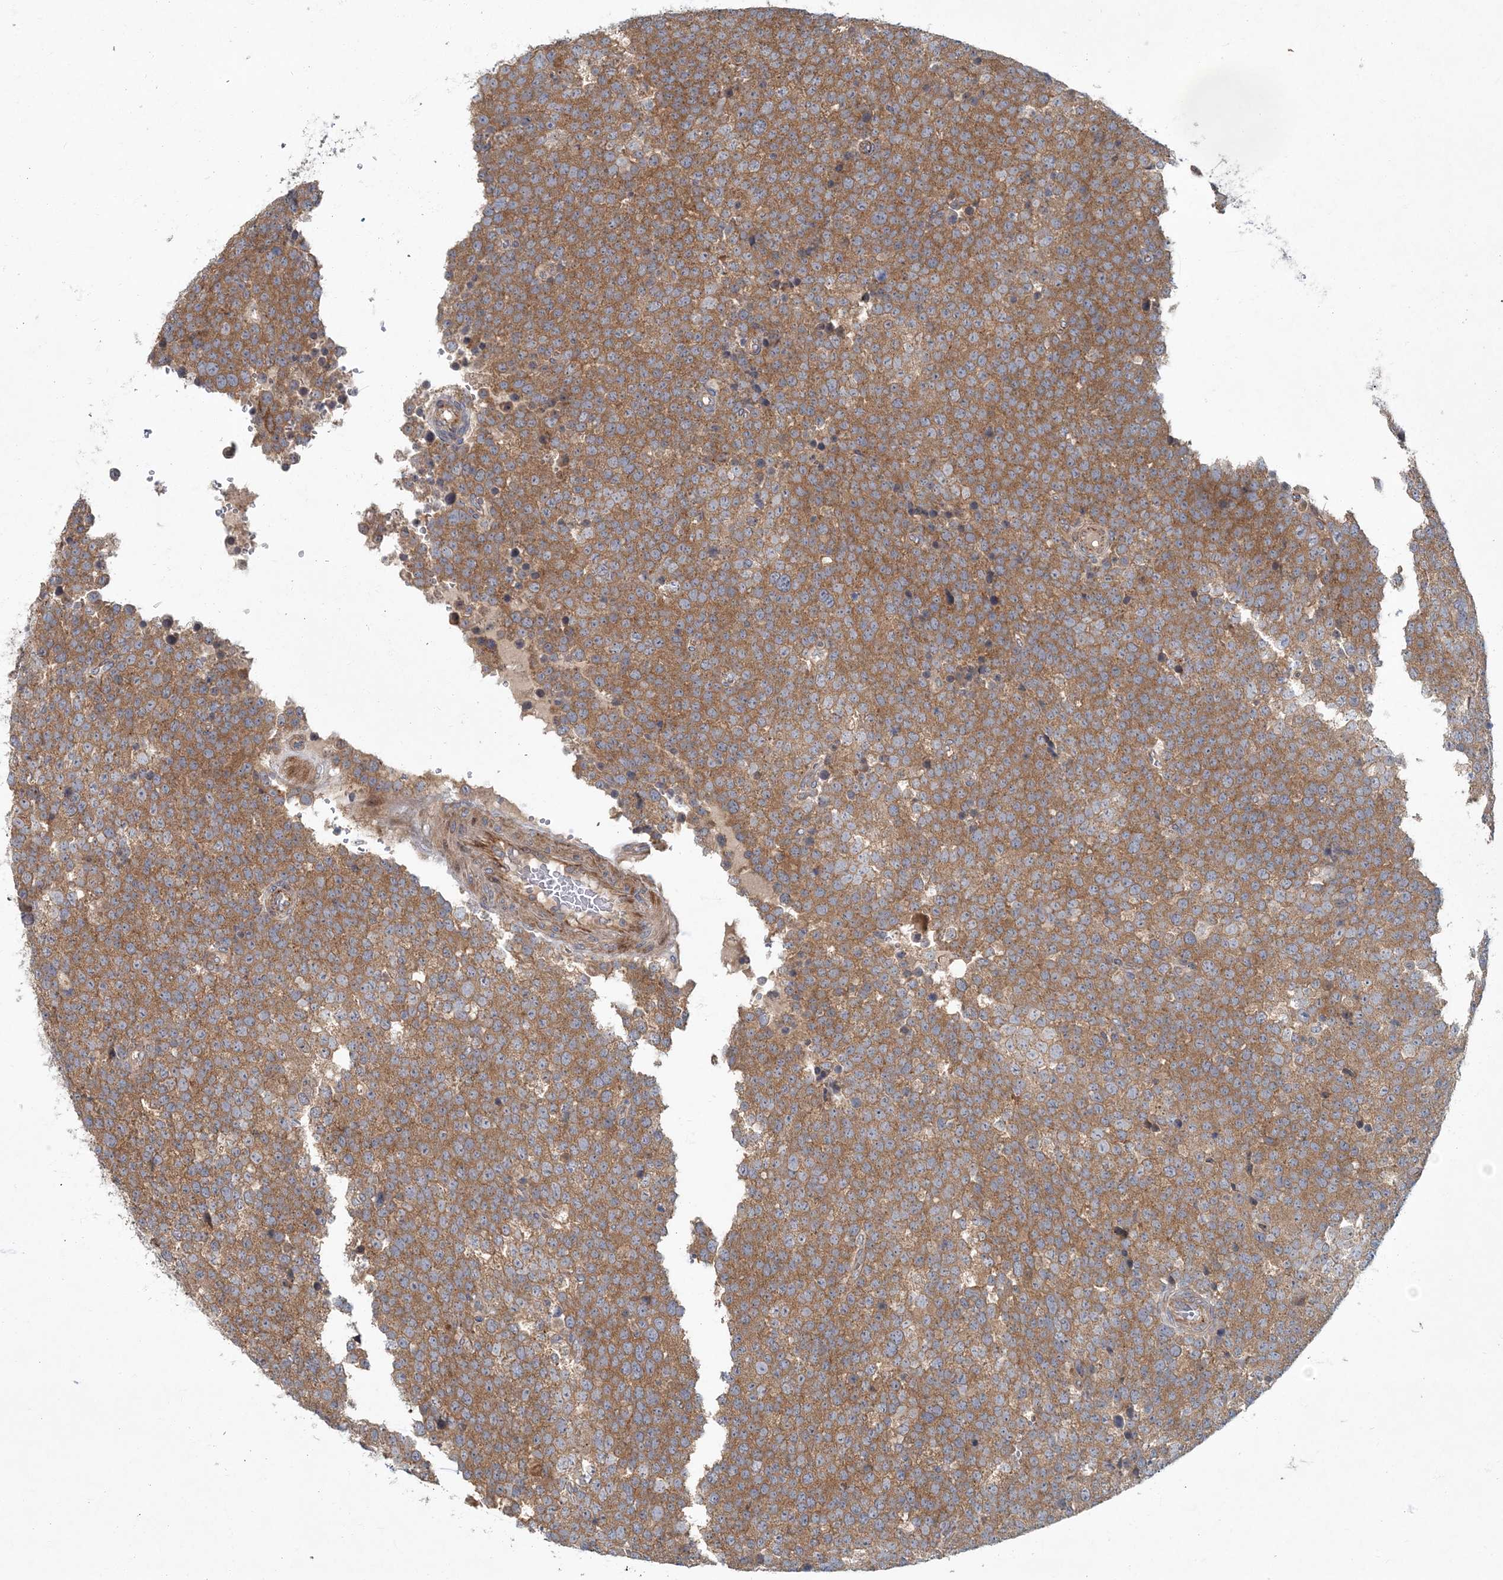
{"staining": {"intensity": "moderate", "quantity": ">75%", "location": "cytoplasmic/membranous"}, "tissue": "testis cancer", "cell_type": "Tumor cells", "image_type": "cancer", "snomed": [{"axis": "morphology", "description": "Seminoma, NOS"}, {"axis": "topography", "description": "Testis"}], "caption": "About >75% of tumor cells in human testis cancer display moderate cytoplasmic/membranous protein staining as visualized by brown immunohistochemical staining.", "gene": "ARHGEF38", "patient": {"sex": "male", "age": 71}}